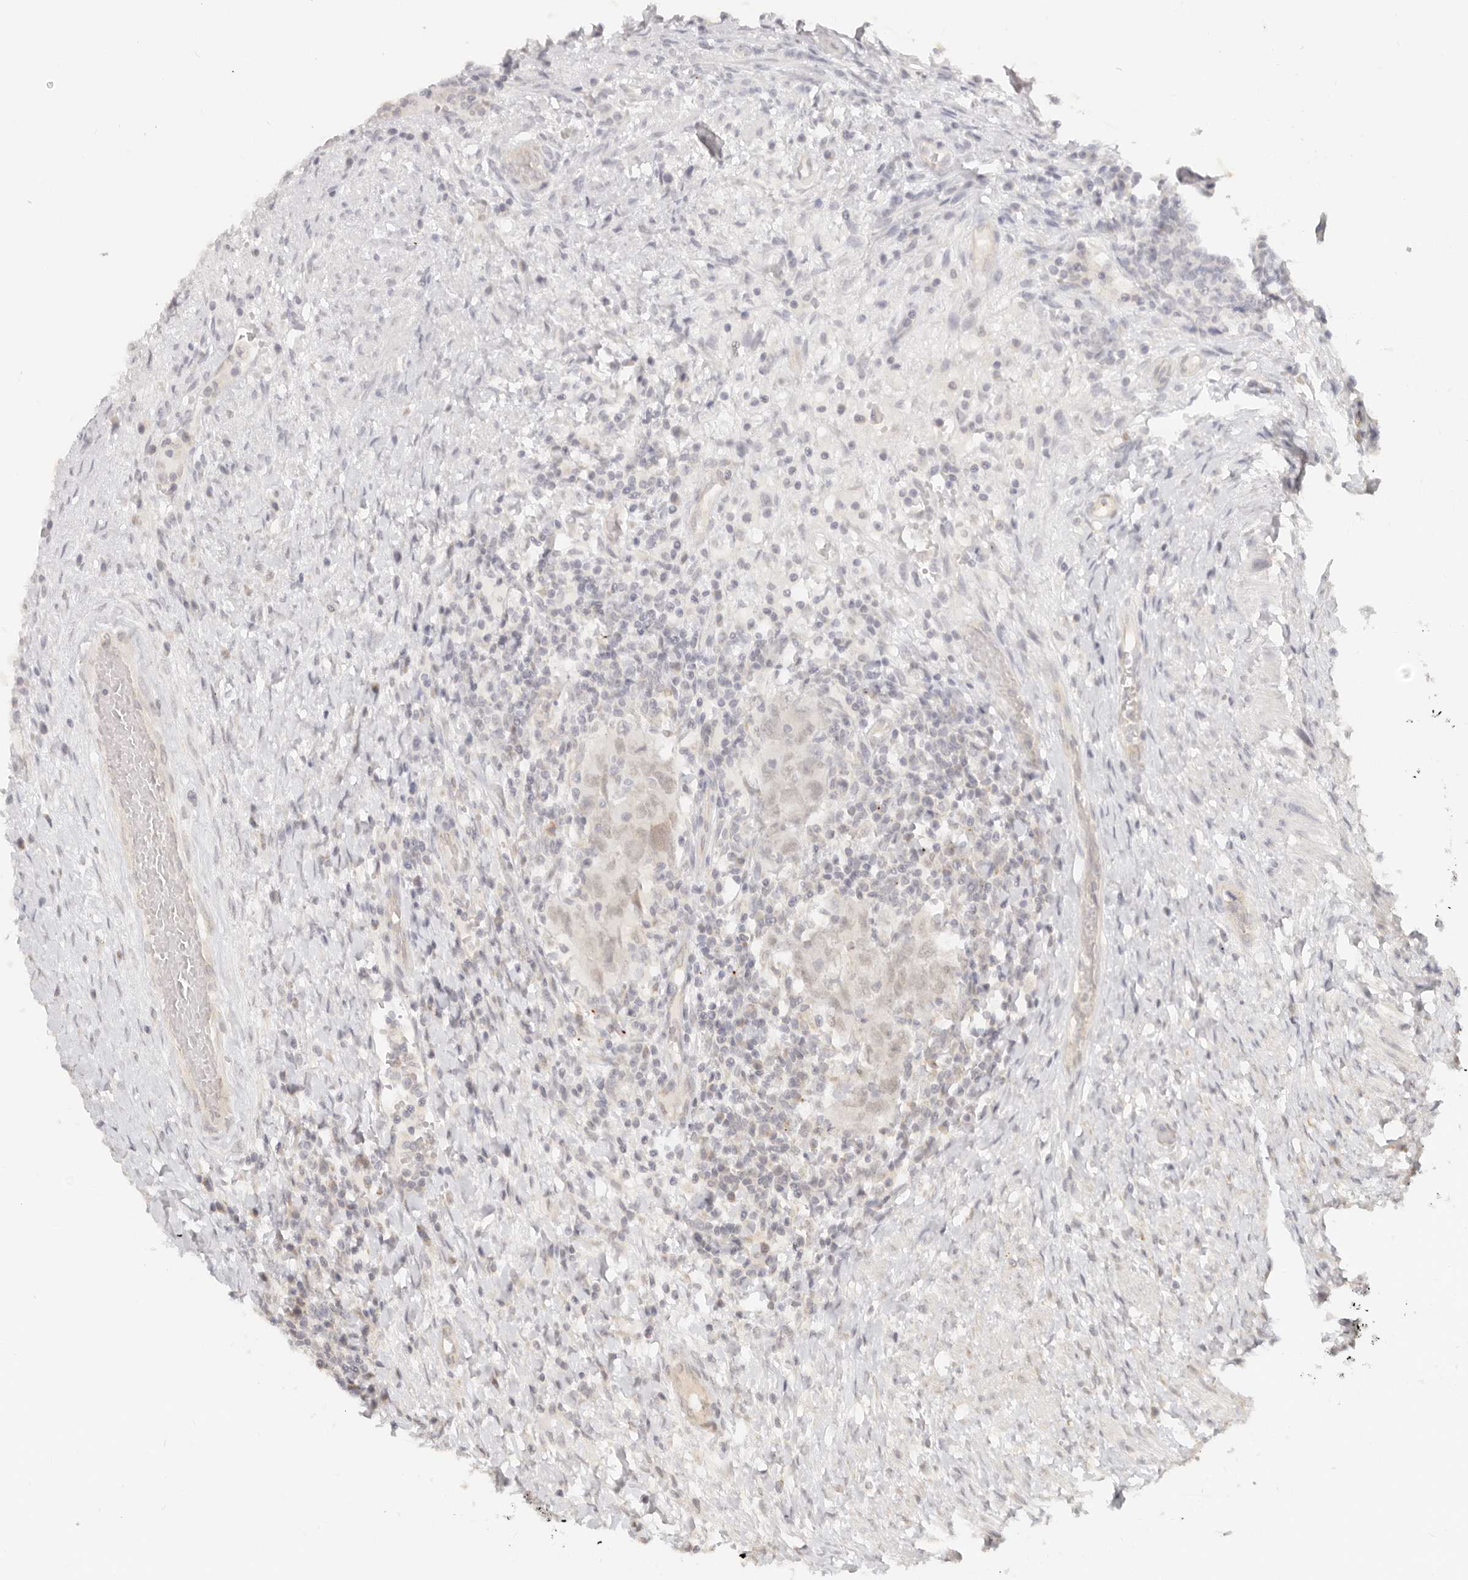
{"staining": {"intensity": "negative", "quantity": "none", "location": "none"}, "tissue": "testis cancer", "cell_type": "Tumor cells", "image_type": "cancer", "snomed": [{"axis": "morphology", "description": "Carcinoma, Embryonal, NOS"}, {"axis": "topography", "description": "Testis"}], "caption": "Human testis embryonal carcinoma stained for a protein using immunohistochemistry exhibits no expression in tumor cells.", "gene": "BAALC", "patient": {"sex": "male", "age": 26}}